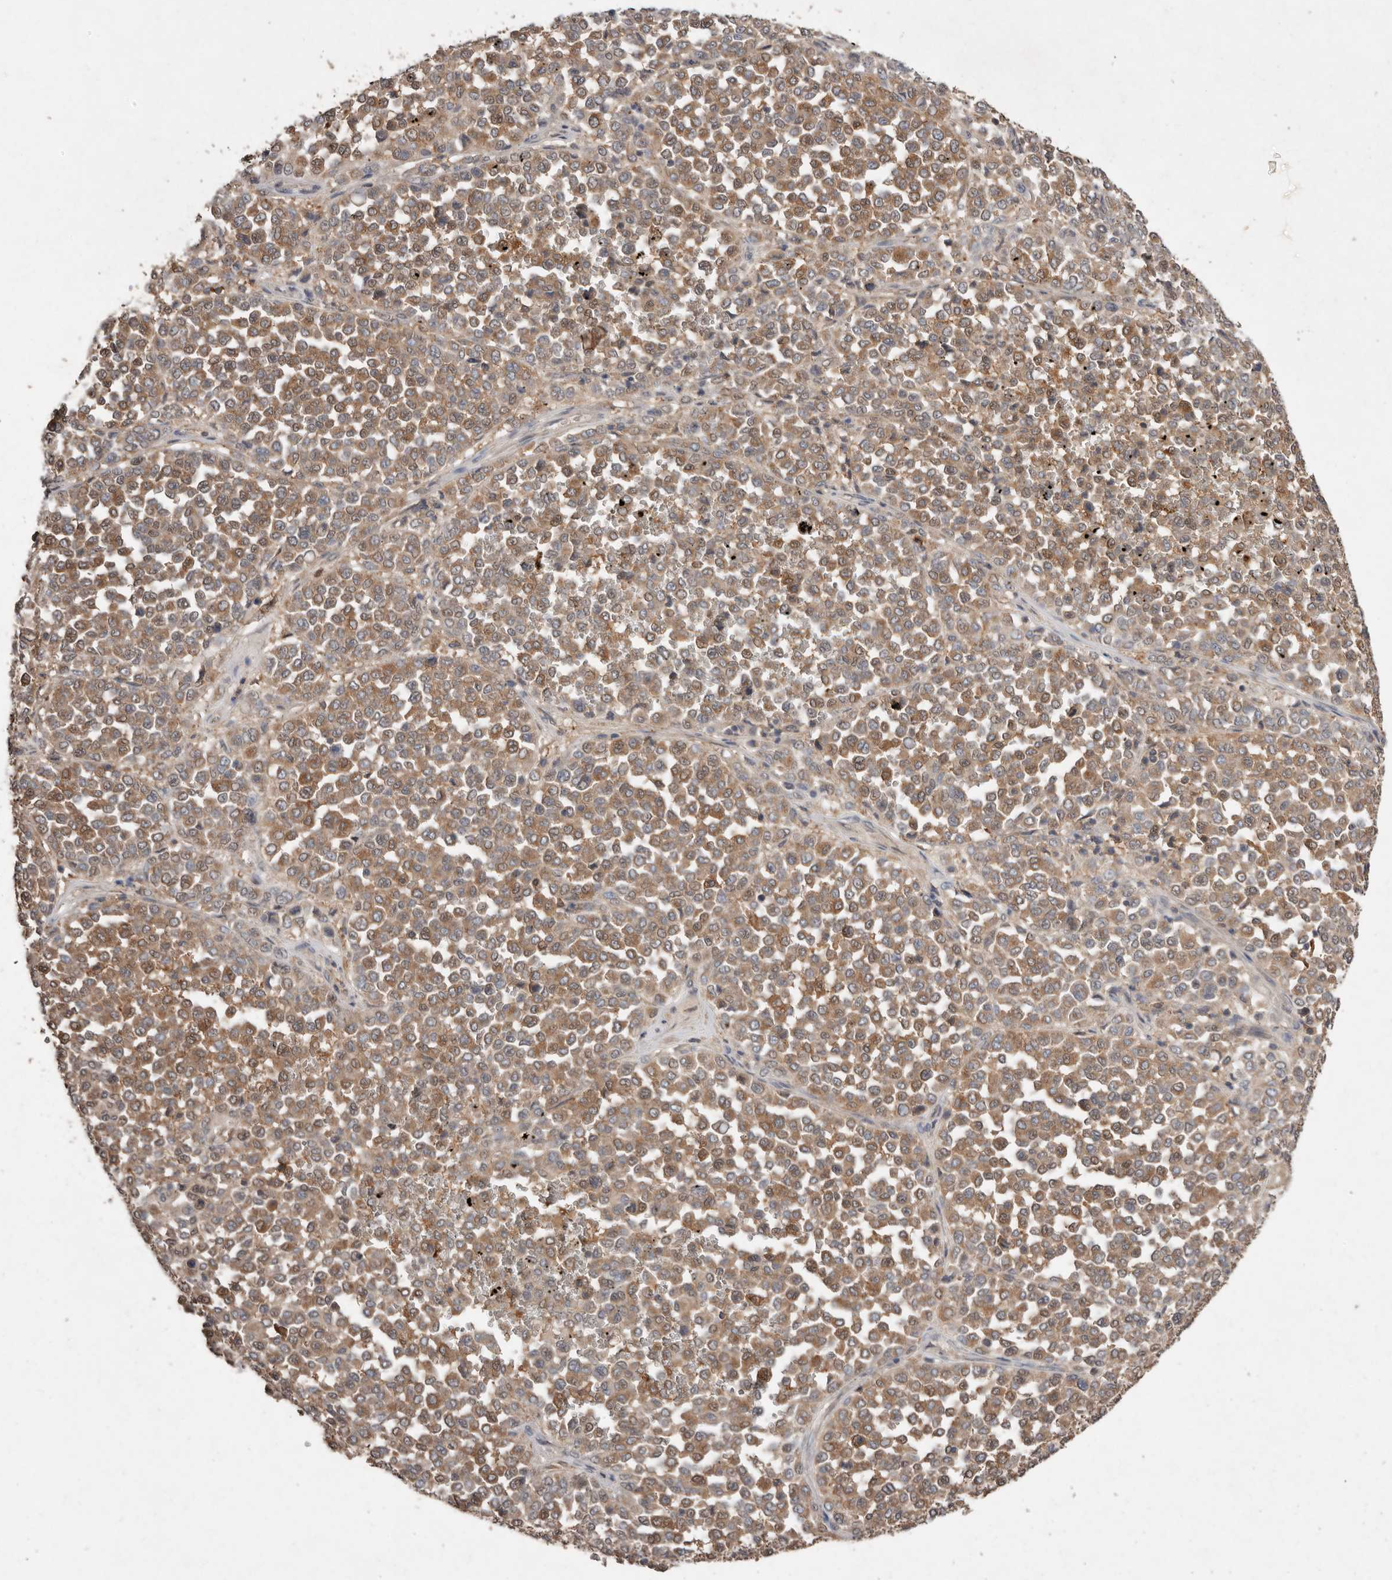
{"staining": {"intensity": "moderate", "quantity": ">75%", "location": "cytoplasmic/membranous"}, "tissue": "melanoma", "cell_type": "Tumor cells", "image_type": "cancer", "snomed": [{"axis": "morphology", "description": "Malignant melanoma, Metastatic site"}, {"axis": "topography", "description": "Pancreas"}], "caption": "Approximately >75% of tumor cells in malignant melanoma (metastatic site) reveal moderate cytoplasmic/membranous protein staining as visualized by brown immunohistochemical staining.", "gene": "EDEM1", "patient": {"sex": "female", "age": 30}}